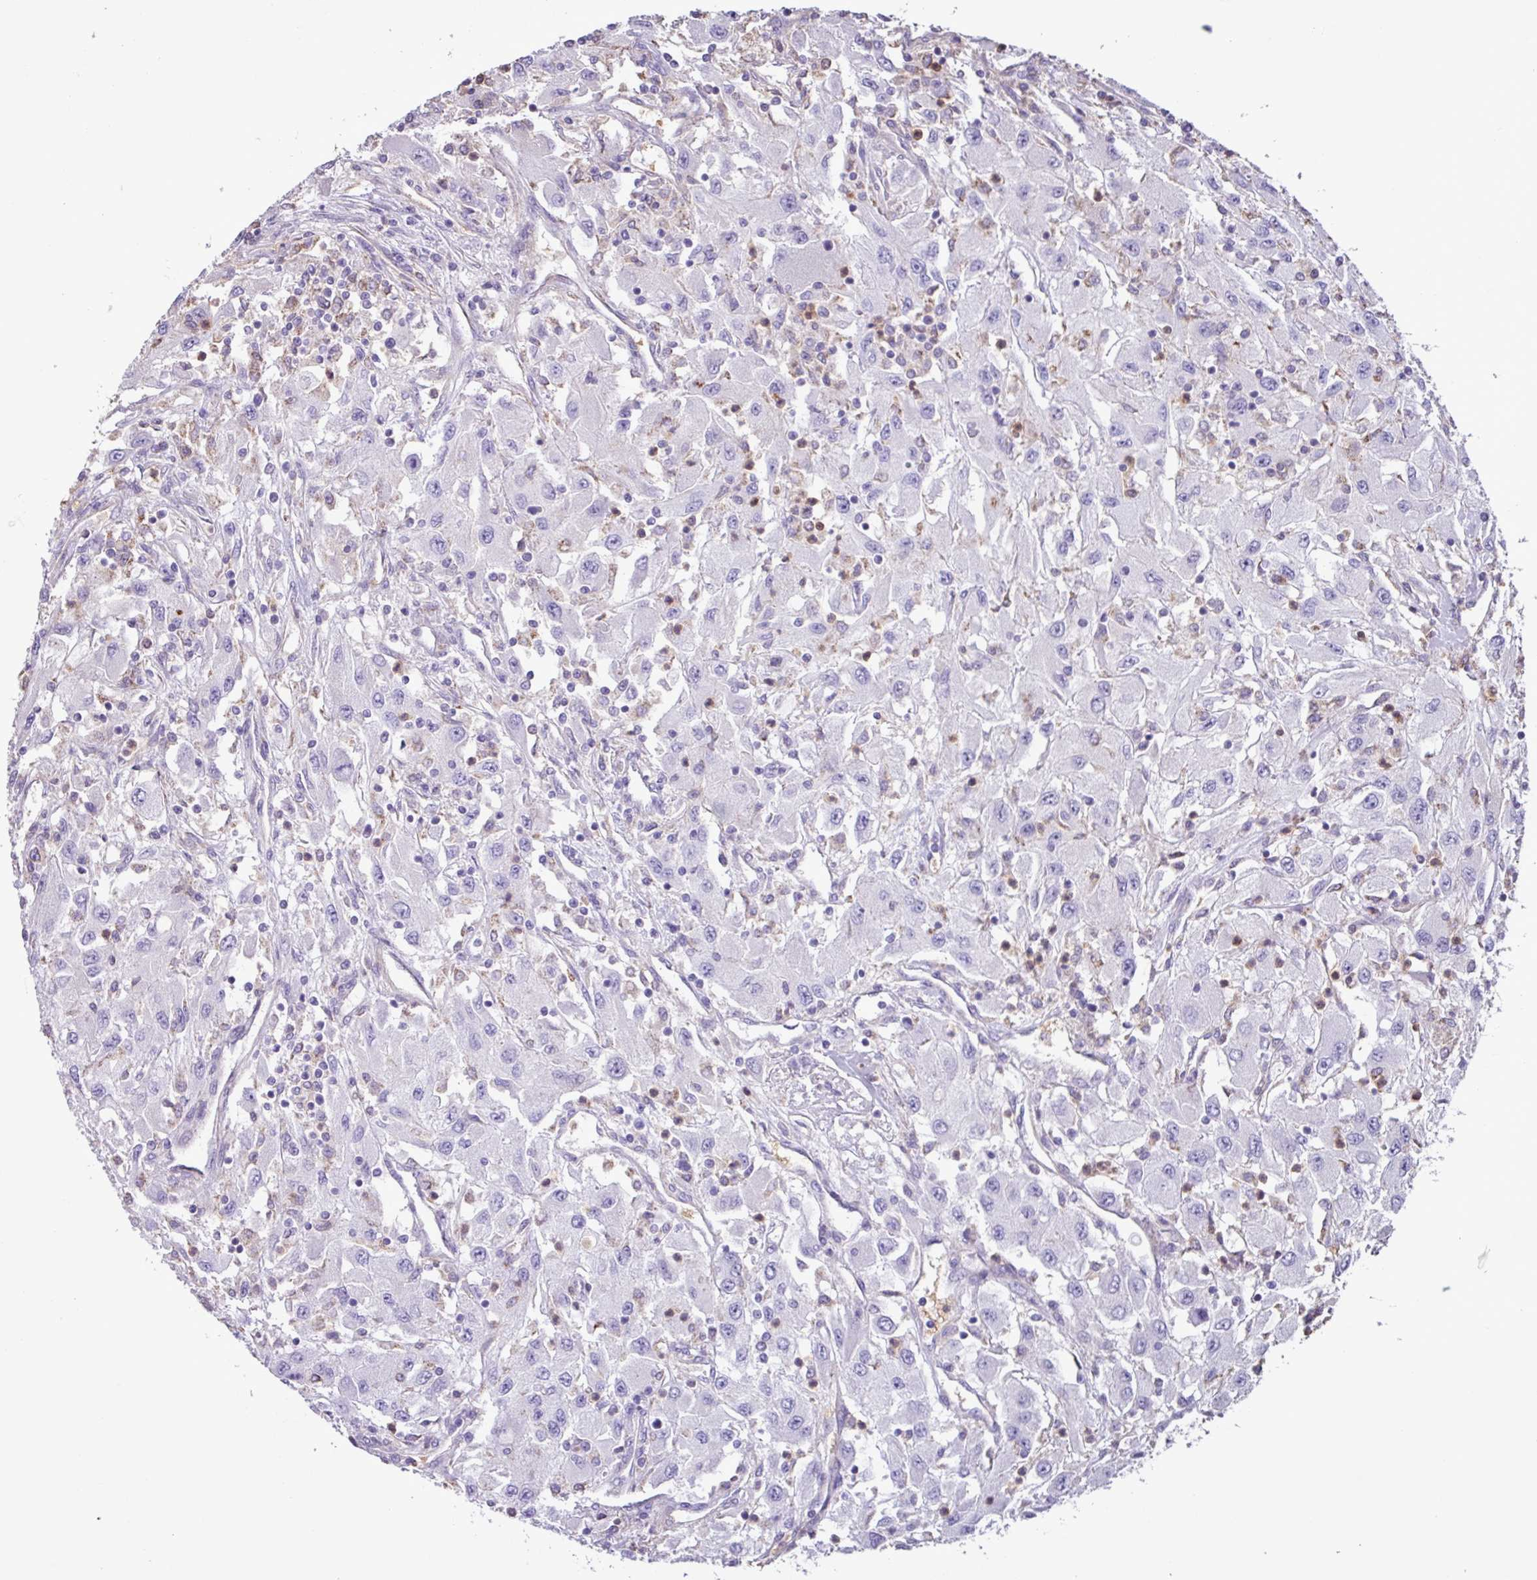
{"staining": {"intensity": "negative", "quantity": "none", "location": "none"}, "tissue": "renal cancer", "cell_type": "Tumor cells", "image_type": "cancer", "snomed": [{"axis": "morphology", "description": "Adenocarcinoma, NOS"}, {"axis": "topography", "description": "Kidney"}], "caption": "High power microscopy micrograph of an immunohistochemistry (IHC) image of renal cancer, revealing no significant positivity in tumor cells.", "gene": "CHST11", "patient": {"sex": "female", "age": 67}}